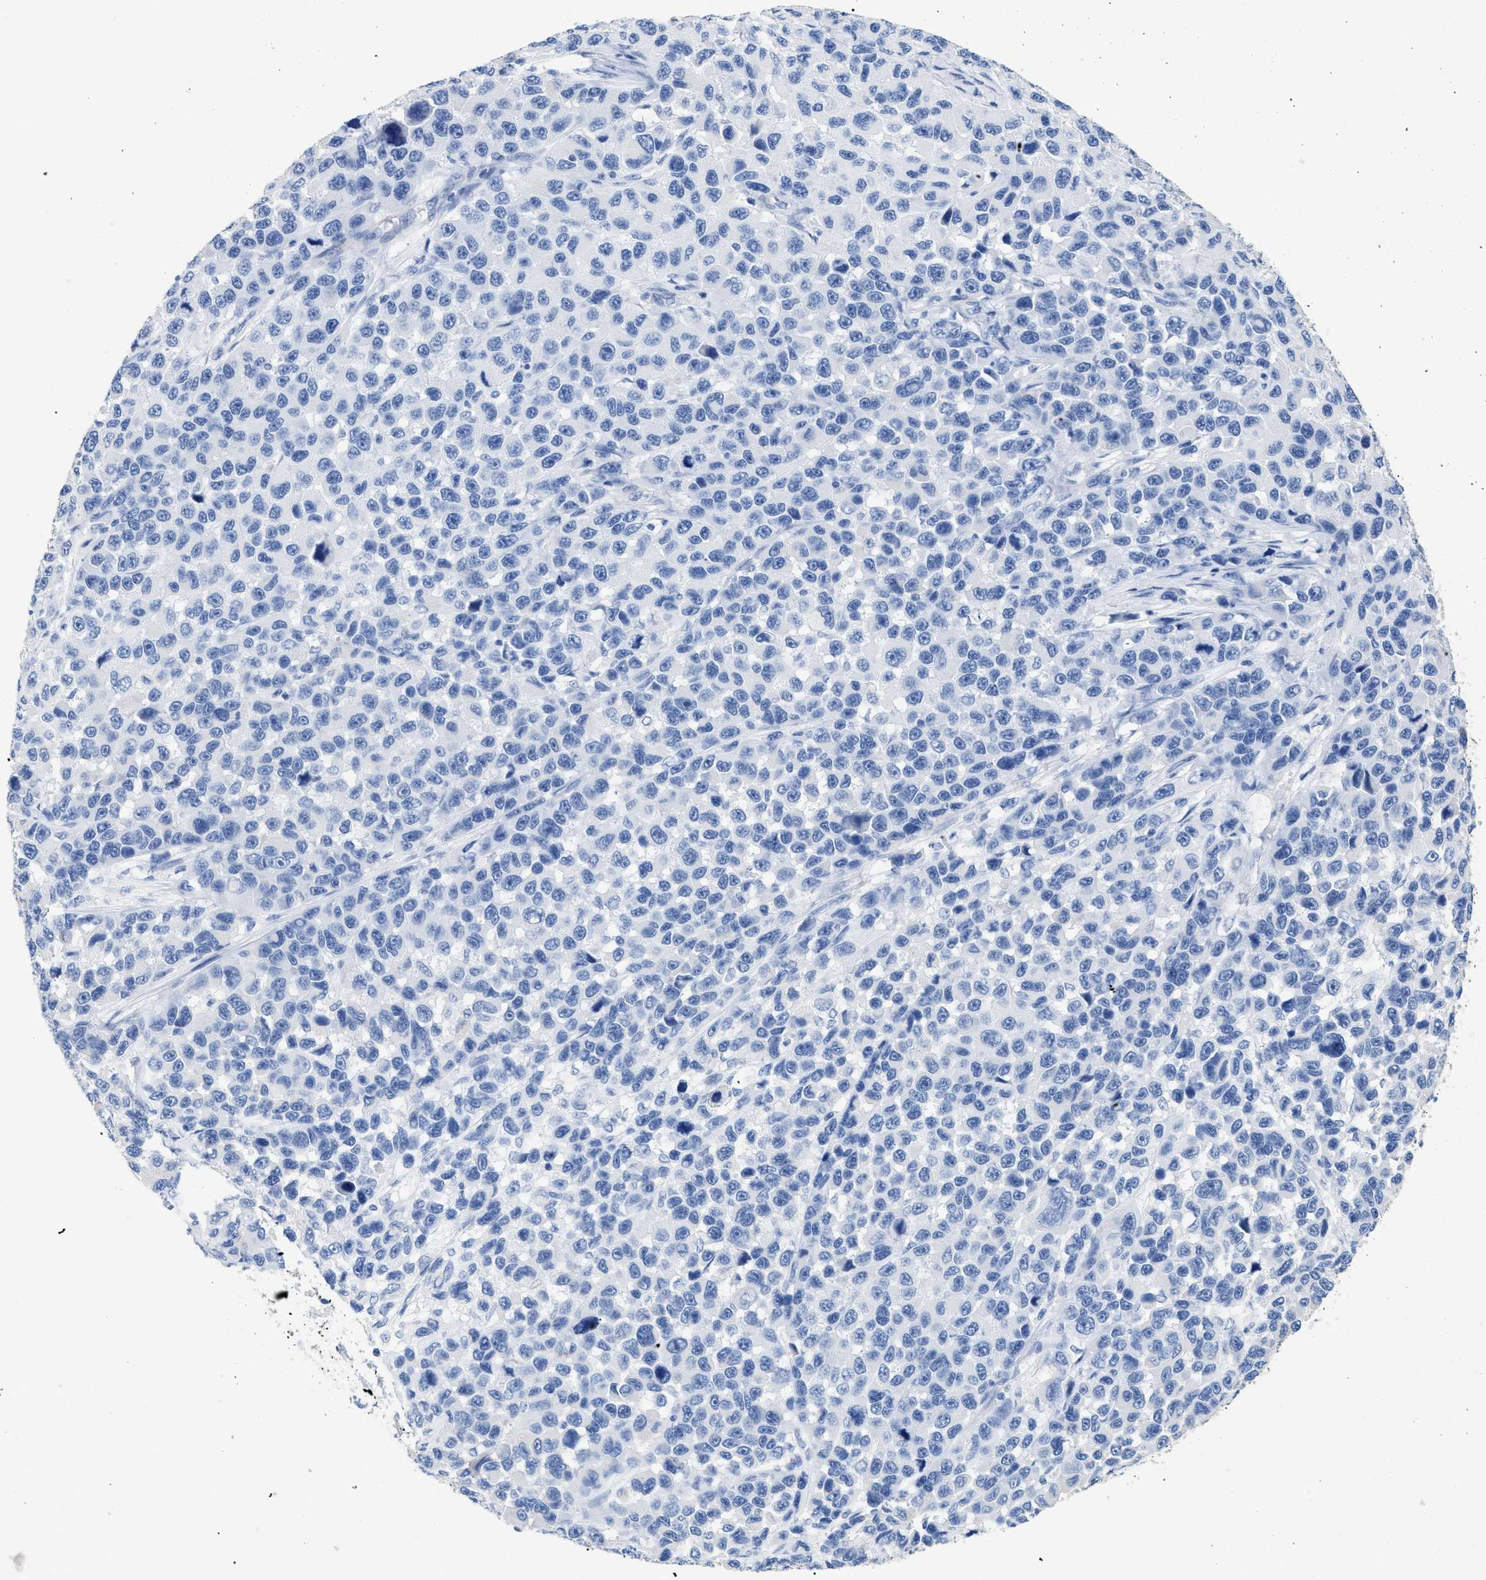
{"staining": {"intensity": "negative", "quantity": "none", "location": "none"}, "tissue": "melanoma", "cell_type": "Tumor cells", "image_type": "cancer", "snomed": [{"axis": "morphology", "description": "Malignant melanoma, NOS"}, {"axis": "topography", "description": "Skin"}], "caption": "A micrograph of human malignant melanoma is negative for staining in tumor cells.", "gene": "DLC1", "patient": {"sex": "male", "age": 53}}